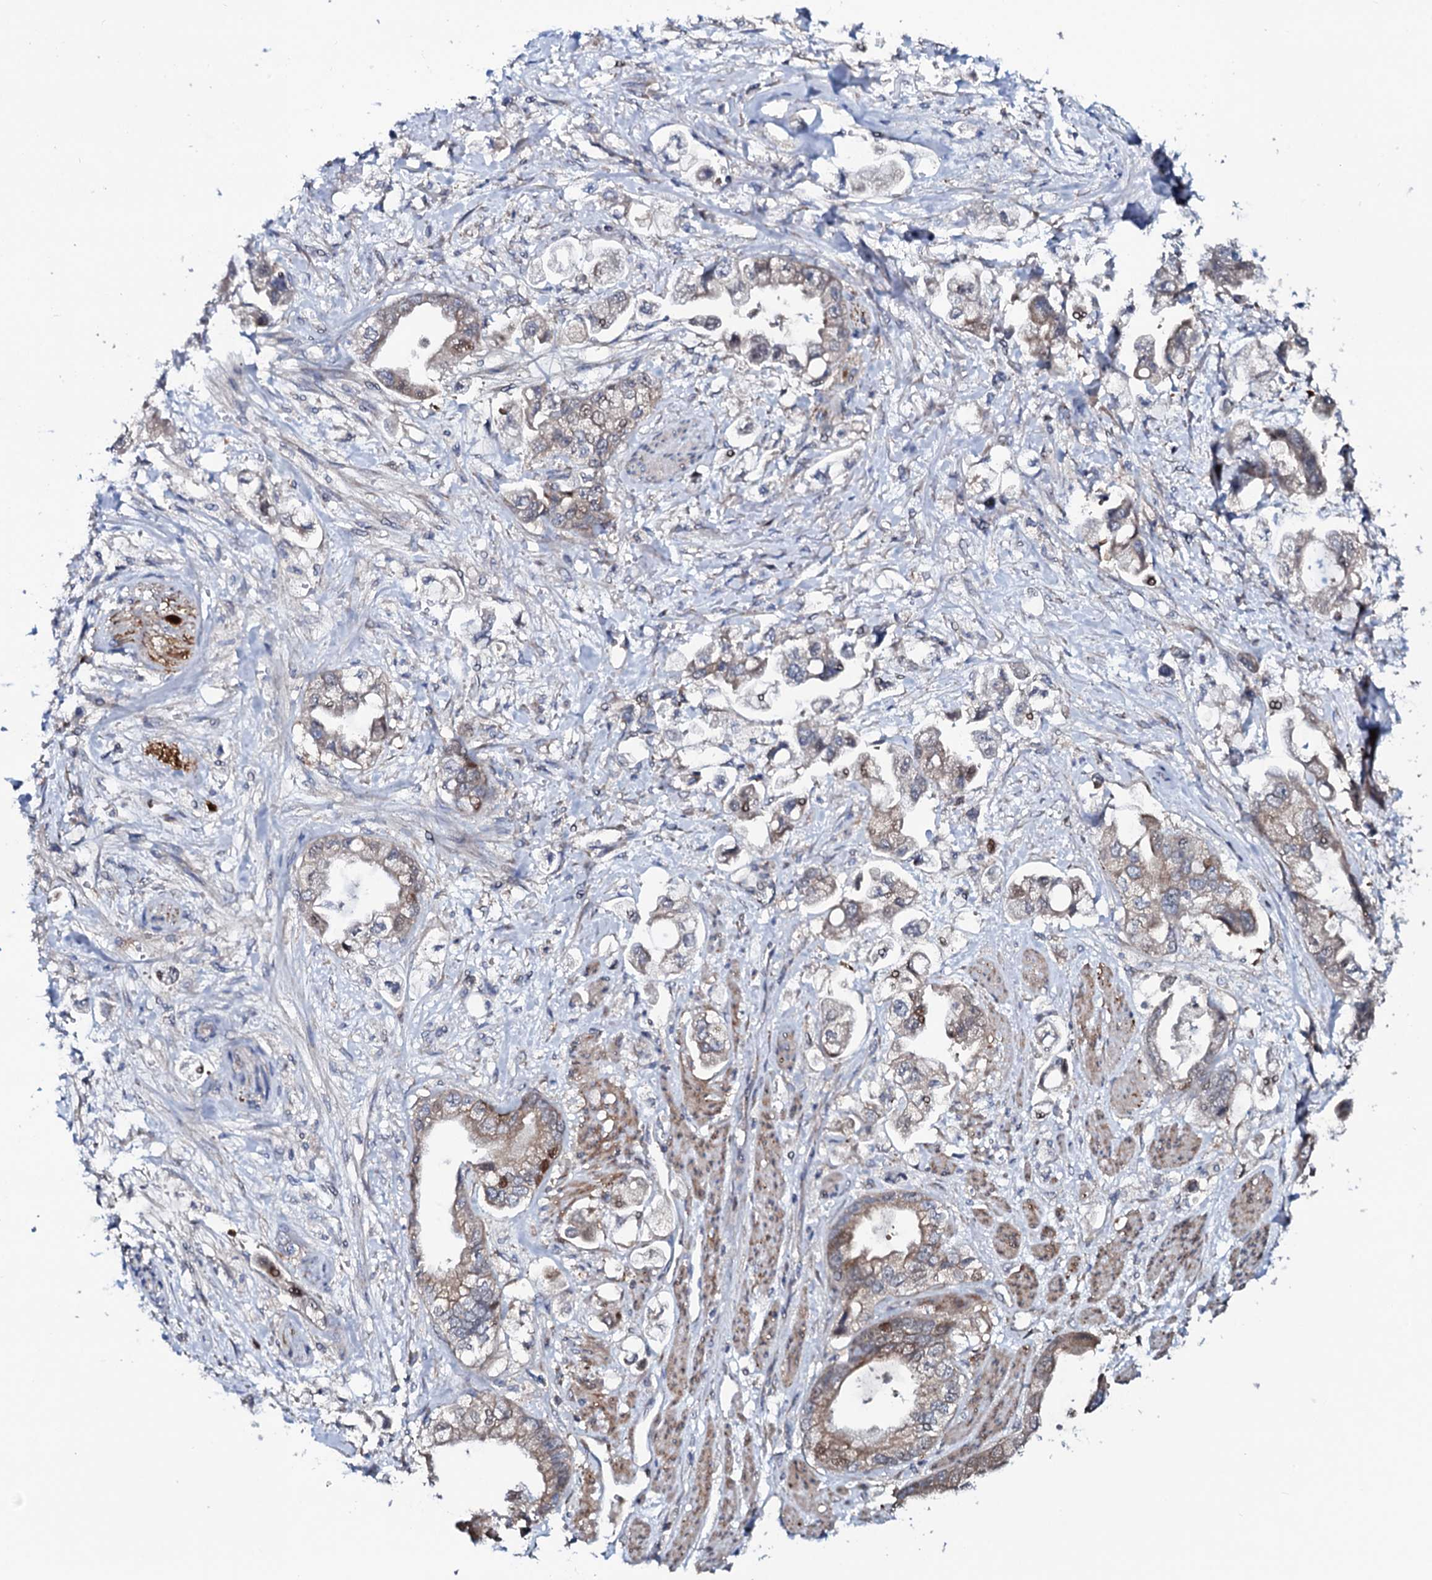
{"staining": {"intensity": "moderate", "quantity": "<25%", "location": "cytoplasmic/membranous,nuclear"}, "tissue": "stomach cancer", "cell_type": "Tumor cells", "image_type": "cancer", "snomed": [{"axis": "morphology", "description": "Adenocarcinoma, NOS"}, {"axis": "topography", "description": "Stomach"}], "caption": "Immunohistochemical staining of stomach cancer (adenocarcinoma) shows low levels of moderate cytoplasmic/membranous and nuclear protein staining in approximately <25% of tumor cells.", "gene": "PPP1R3D", "patient": {"sex": "male", "age": 62}}